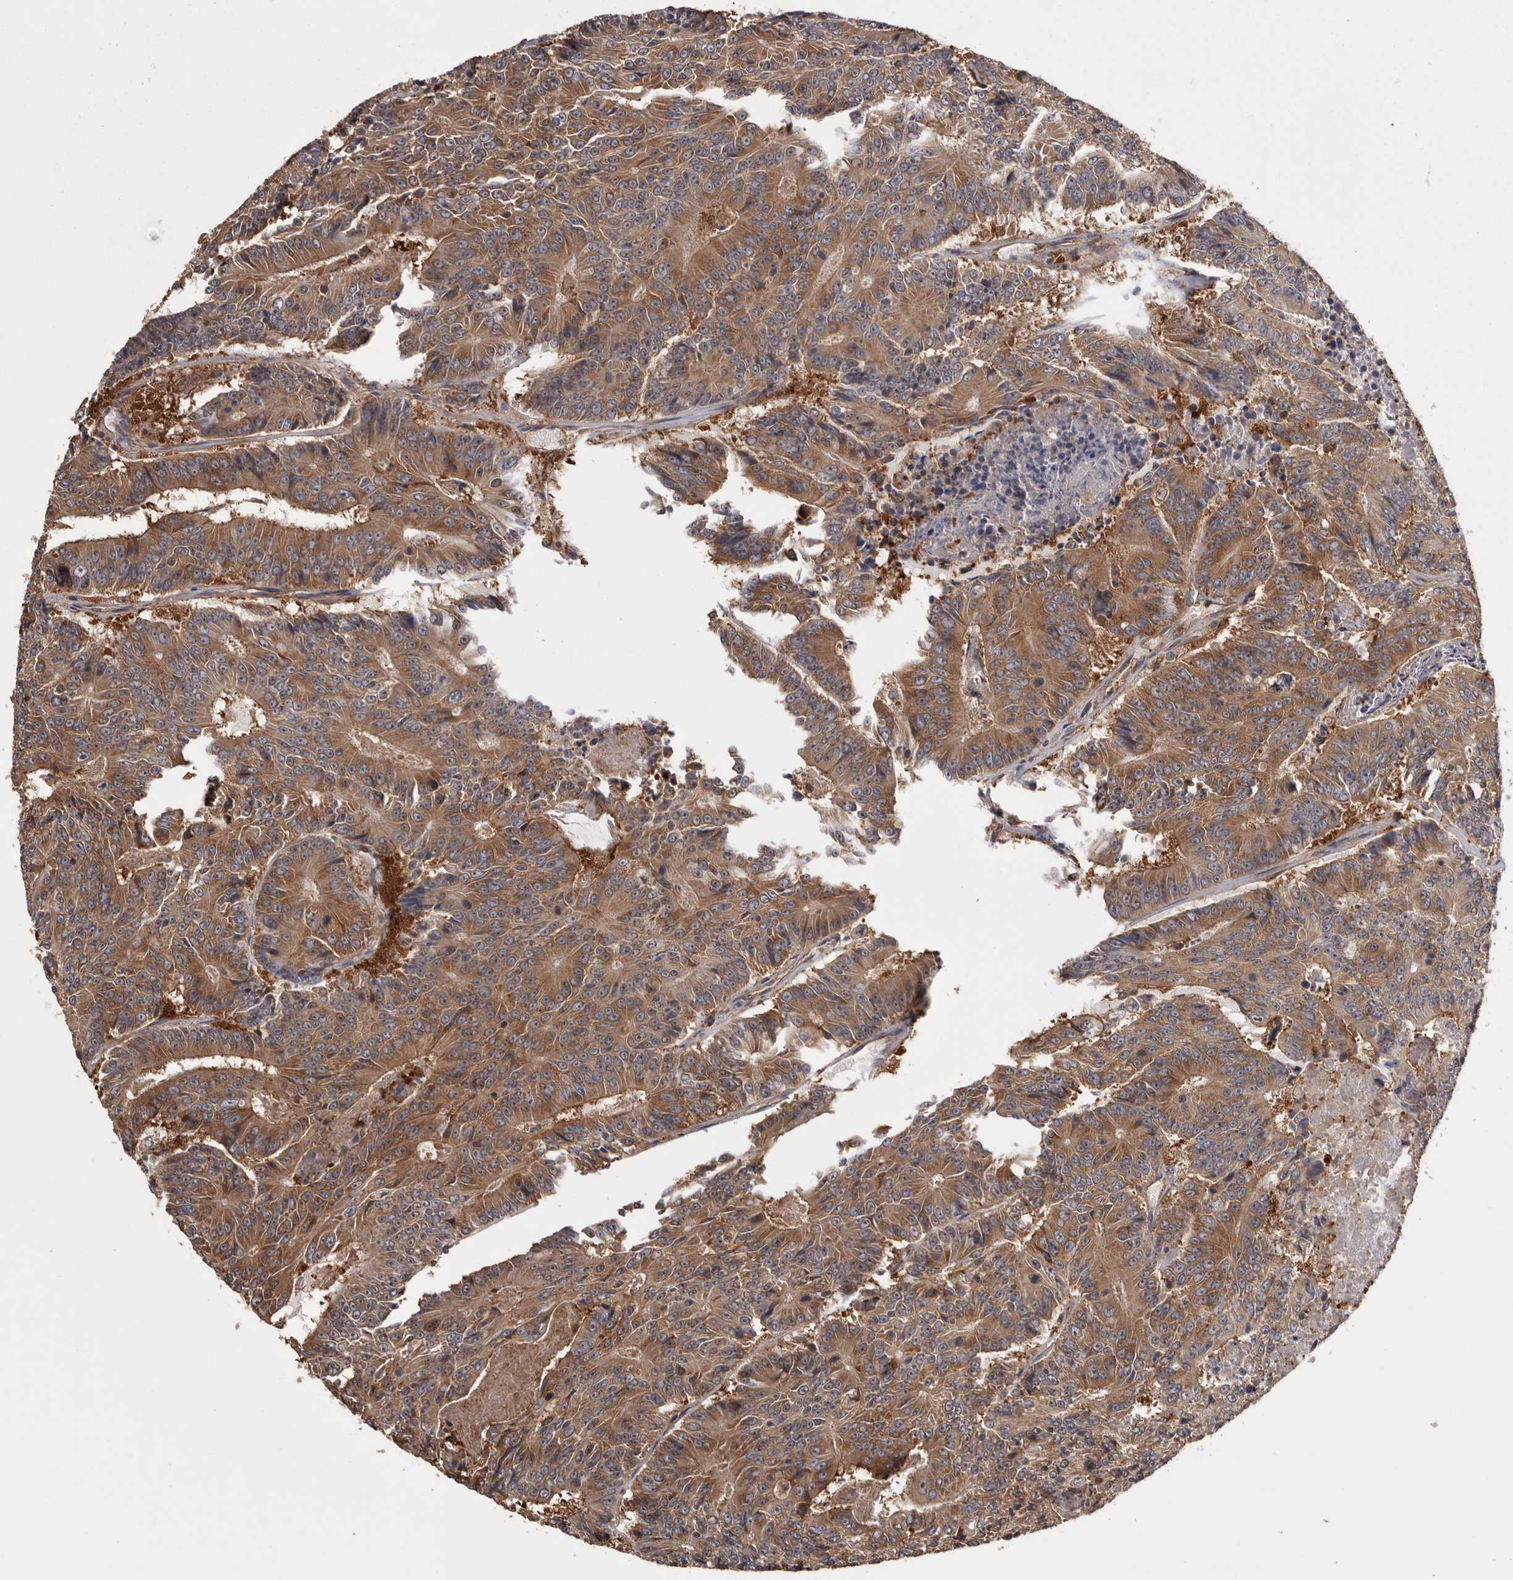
{"staining": {"intensity": "moderate", "quantity": ">75%", "location": "cytoplasmic/membranous"}, "tissue": "colorectal cancer", "cell_type": "Tumor cells", "image_type": "cancer", "snomed": [{"axis": "morphology", "description": "Adenocarcinoma, NOS"}, {"axis": "topography", "description": "Colon"}], "caption": "Colorectal cancer (adenocarcinoma) was stained to show a protein in brown. There is medium levels of moderate cytoplasmic/membranous staining in about >75% of tumor cells.", "gene": "DARS1", "patient": {"sex": "male", "age": 83}}